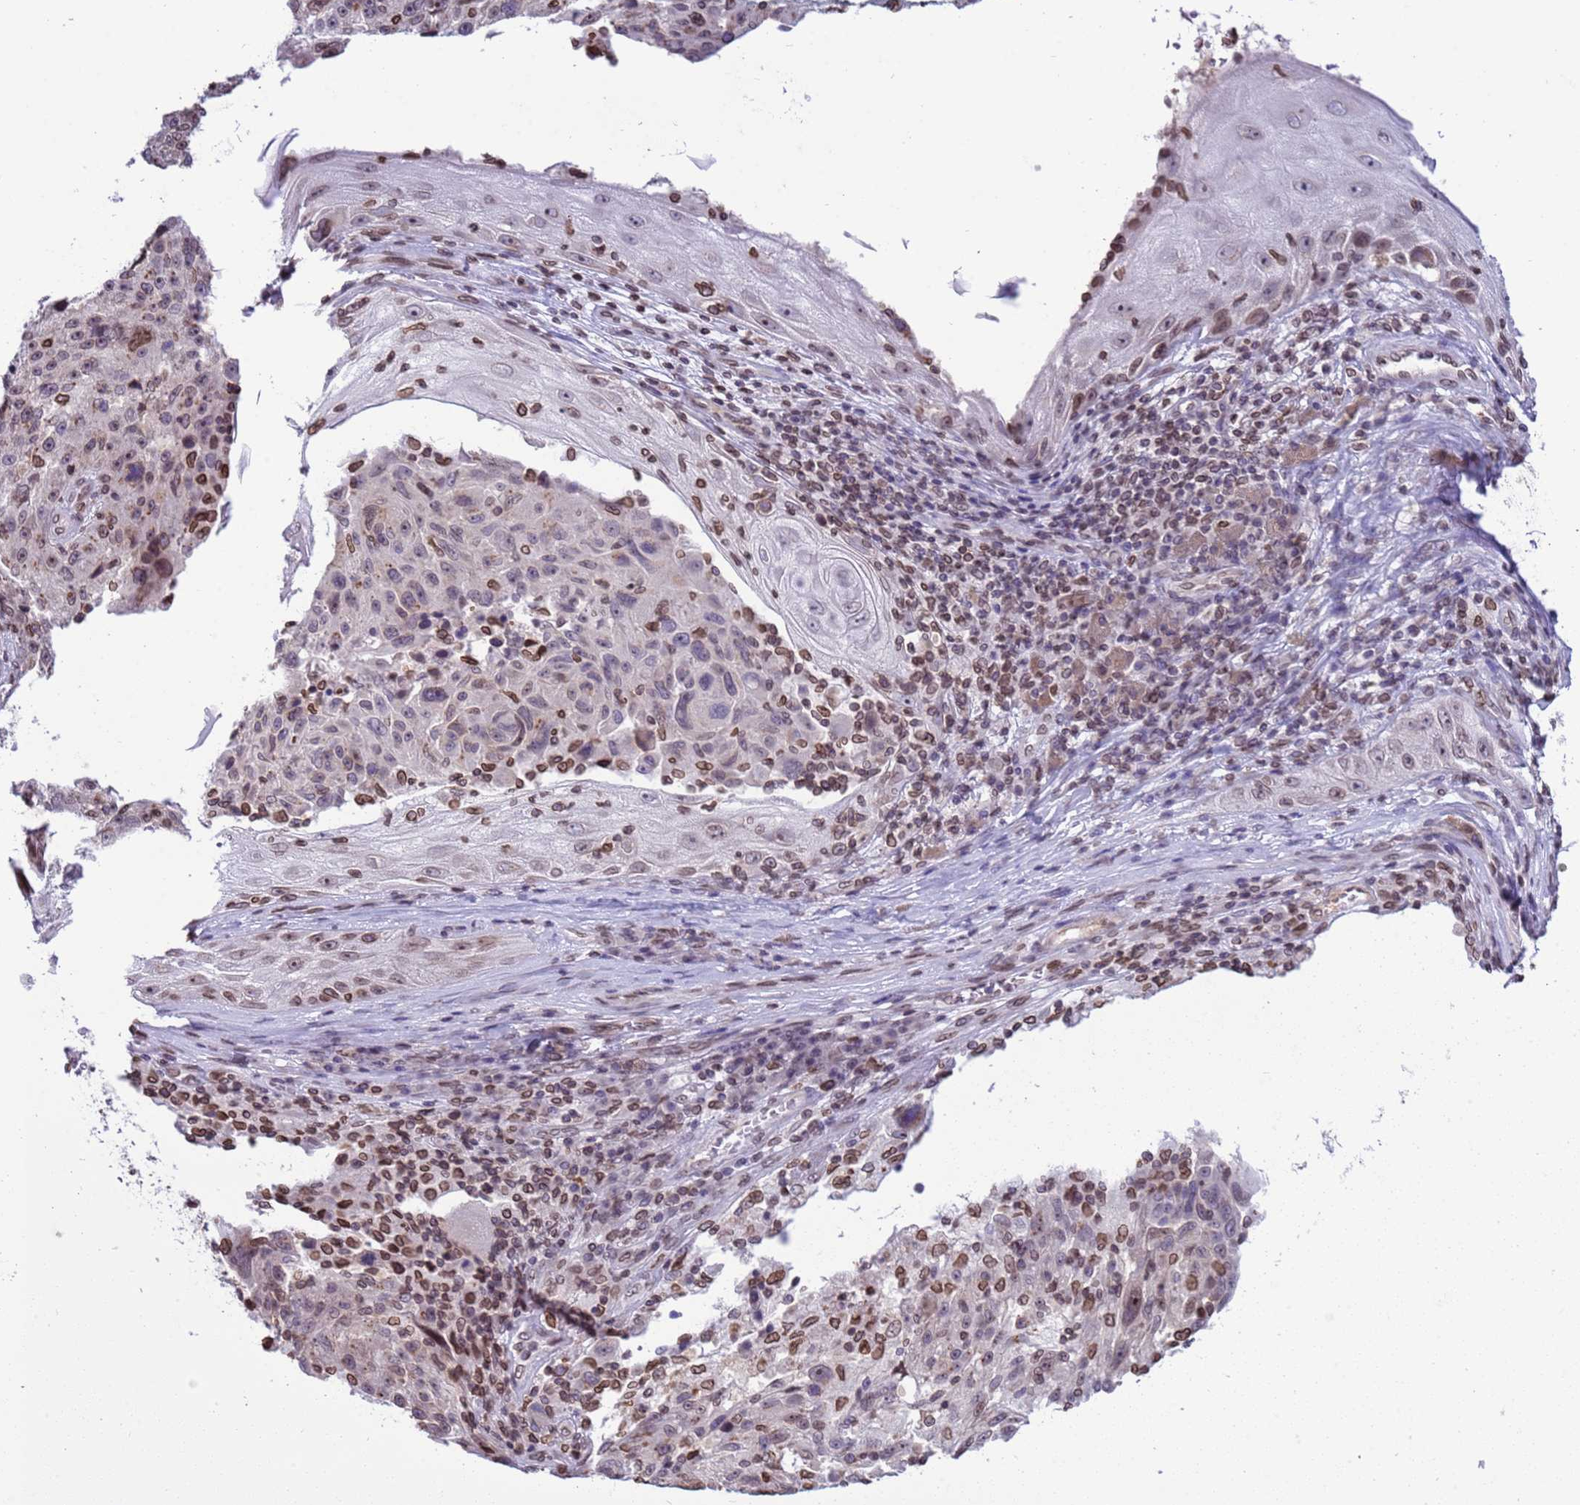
{"staining": {"intensity": "moderate", "quantity": "<25%", "location": "cytoplasmic/membranous,nuclear"}, "tissue": "melanoma", "cell_type": "Tumor cells", "image_type": "cancer", "snomed": [{"axis": "morphology", "description": "Malignant melanoma, NOS"}, {"axis": "topography", "description": "Skin"}], "caption": "A photomicrograph of human malignant melanoma stained for a protein exhibits moderate cytoplasmic/membranous and nuclear brown staining in tumor cells.", "gene": "DHX37", "patient": {"sex": "male", "age": 53}}